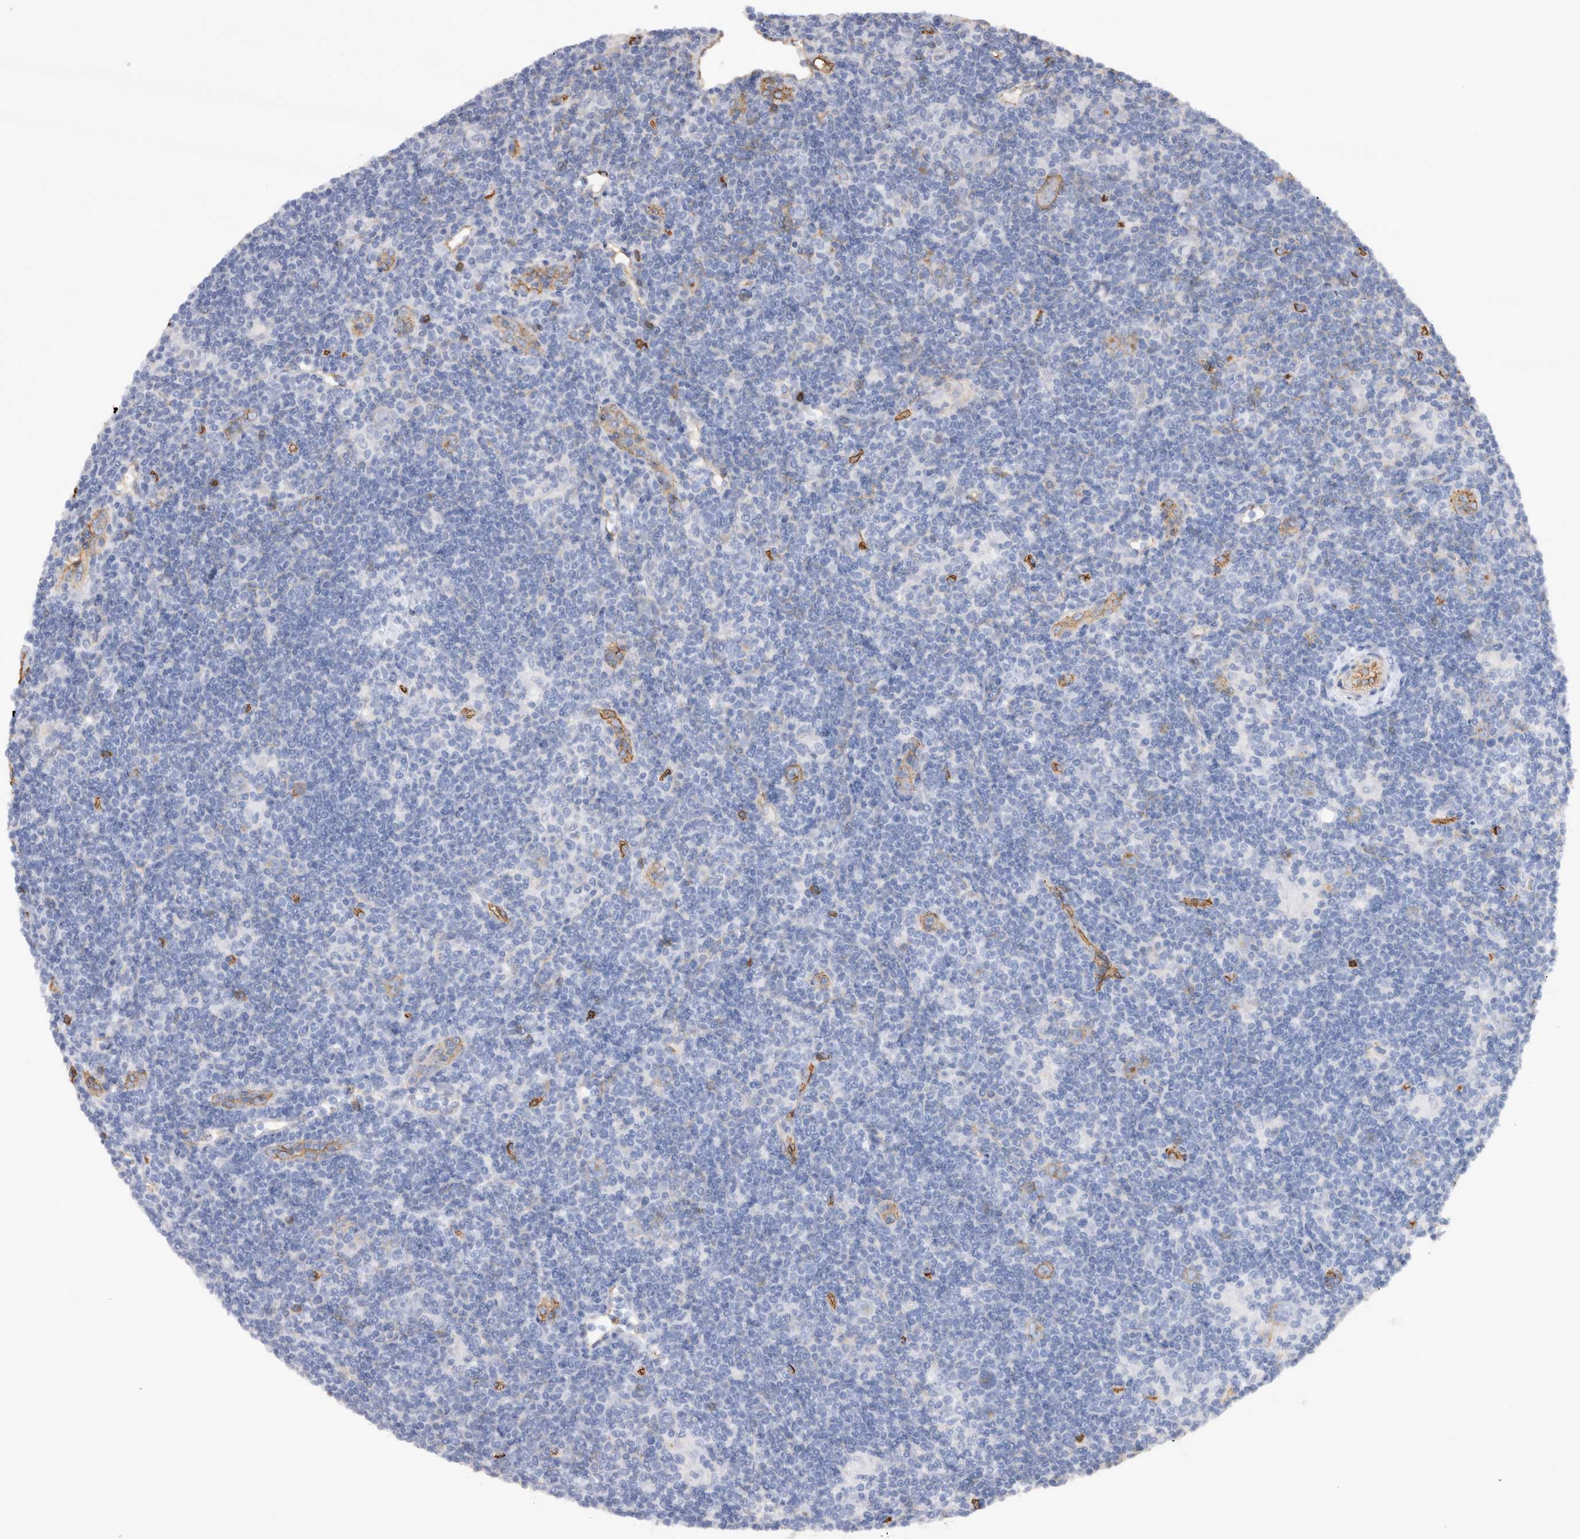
{"staining": {"intensity": "negative", "quantity": "none", "location": "none"}, "tissue": "lymphoma", "cell_type": "Tumor cells", "image_type": "cancer", "snomed": [{"axis": "morphology", "description": "Hodgkin's disease, NOS"}, {"axis": "topography", "description": "Lymph node"}], "caption": "This is an immunohistochemistry (IHC) image of human lymphoma. There is no expression in tumor cells.", "gene": "IL17RC", "patient": {"sex": "female", "age": 57}}